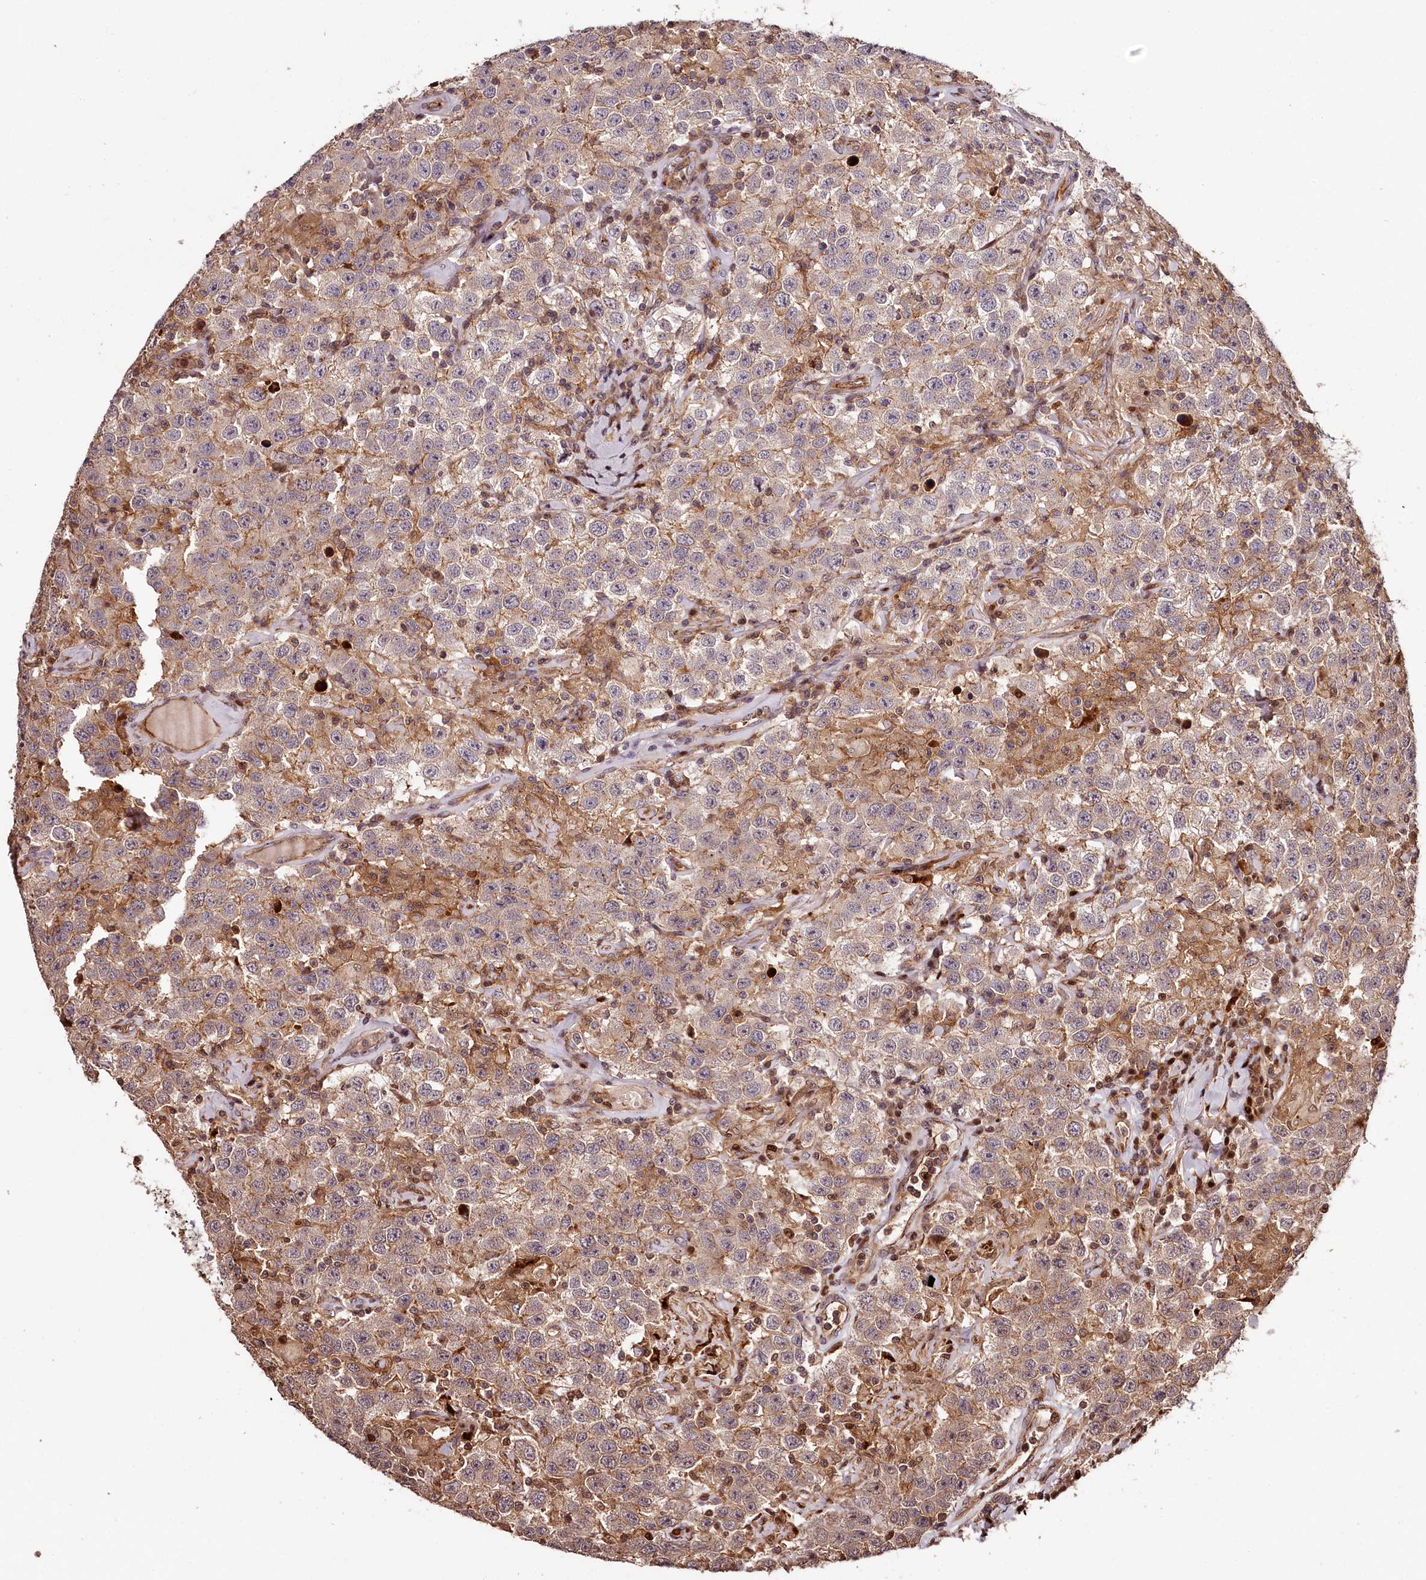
{"staining": {"intensity": "weak", "quantity": "25%-75%", "location": "cytoplasmic/membranous"}, "tissue": "testis cancer", "cell_type": "Tumor cells", "image_type": "cancer", "snomed": [{"axis": "morphology", "description": "Seminoma, NOS"}, {"axis": "topography", "description": "Testis"}], "caption": "There is low levels of weak cytoplasmic/membranous positivity in tumor cells of seminoma (testis), as demonstrated by immunohistochemical staining (brown color).", "gene": "KIF14", "patient": {"sex": "male", "age": 41}}